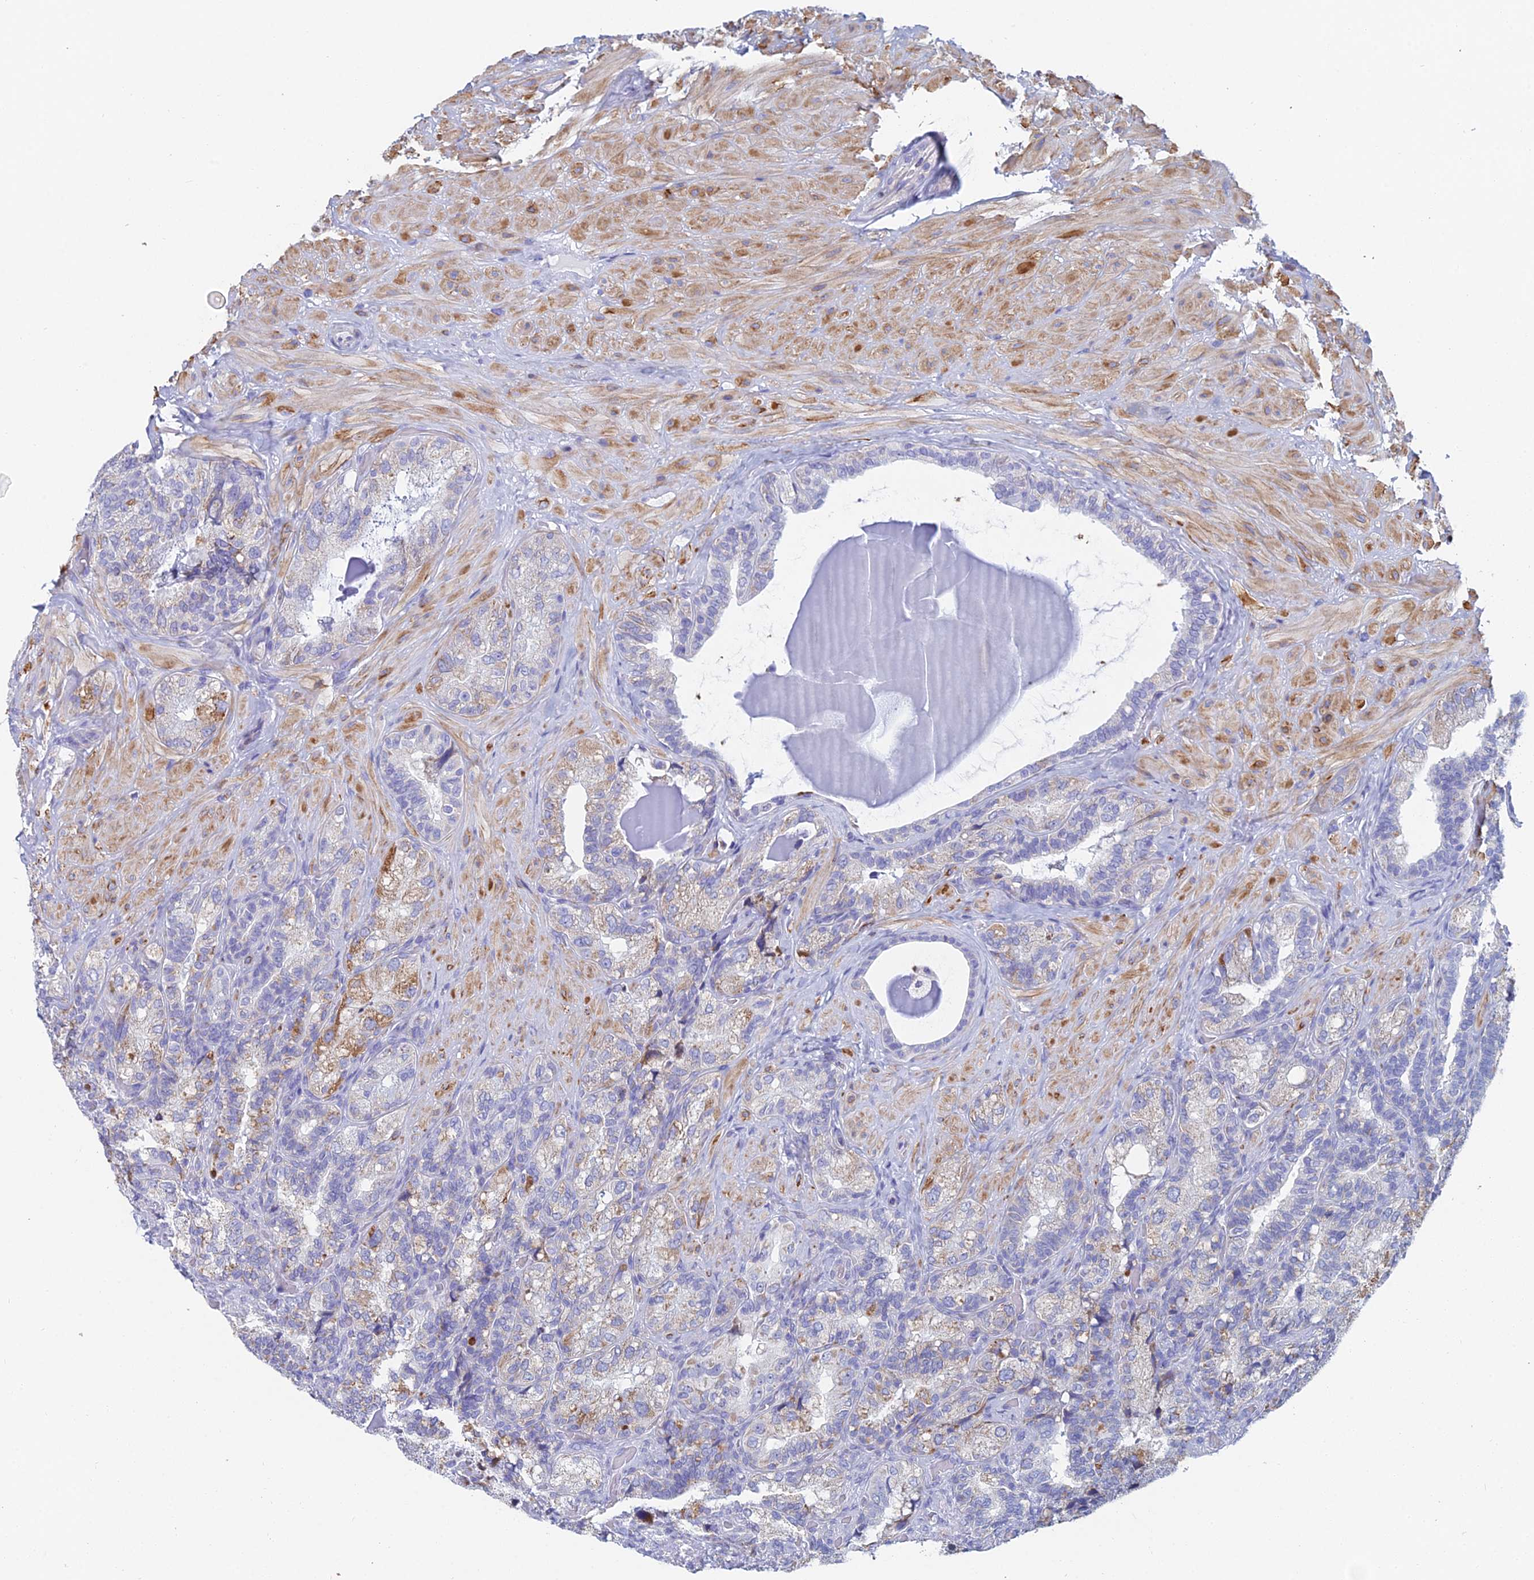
{"staining": {"intensity": "moderate", "quantity": "<25%", "location": "cytoplasmic/membranous"}, "tissue": "seminal vesicle", "cell_type": "Glandular cells", "image_type": "normal", "snomed": [{"axis": "morphology", "description": "Normal tissue, NOS"}, {"axis": "topography", "description": "Prostate and seminal vesicle, NOS"}, {"axis": "topography", "description": "Prostate"}, {"axis": "topography", "description": "Seminal veicle"}], "caption": "Immunohistochemistry (IHC) micrograph of benign human seminal vesicle stained for a protein (brown), which exhibits low levels of moderate cytoplasmic/membranous positivity in approximately <25% of glandular cells.", "gene": "ACSM1", "patient": {"sex": "male", "age": 67}}